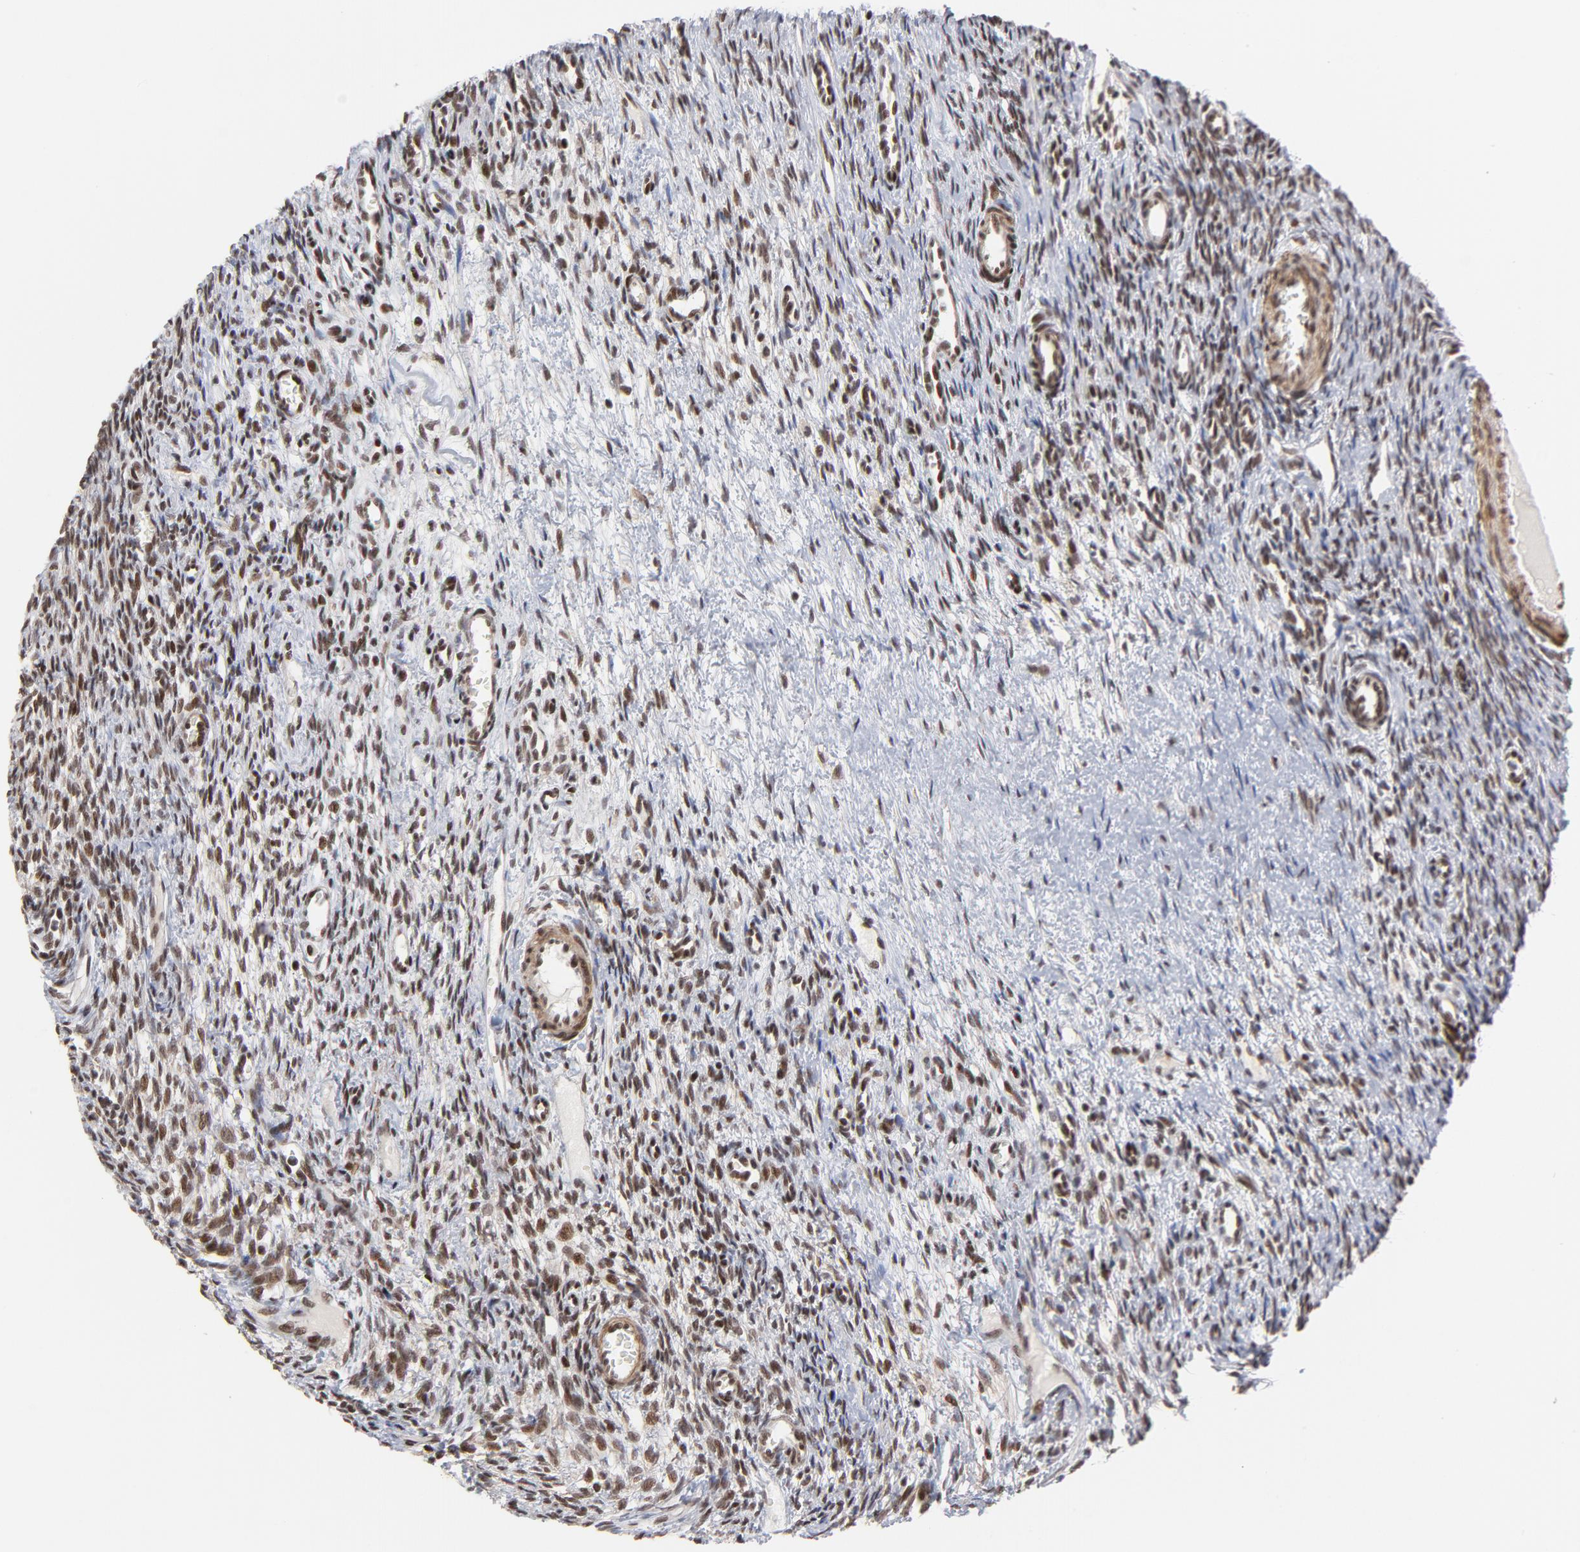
{"staining": {"intensity": "strong", "quantity": ">75%", "location": "nuclear"}, "tissue": "ovary", "cell_type": "Ovarian stroma cells", "image_type": "normal", "snomed": [{"axis": "morphology", "description": "Normal tissue, NOS"}, {"axis": "topography", "description": "Ovary"}], "caption": "Strong nuclear staining is appreciated in about >75% of ovarian stroma cells in normal ovary. Using DAB (3,3'-diaminobenzidine) (brown) and hematoxylin (blue) stains, captured at high magnification using brightfield microscopy.", "gene": "CTCF", "patient": {"sex": "female", "age": 33}}